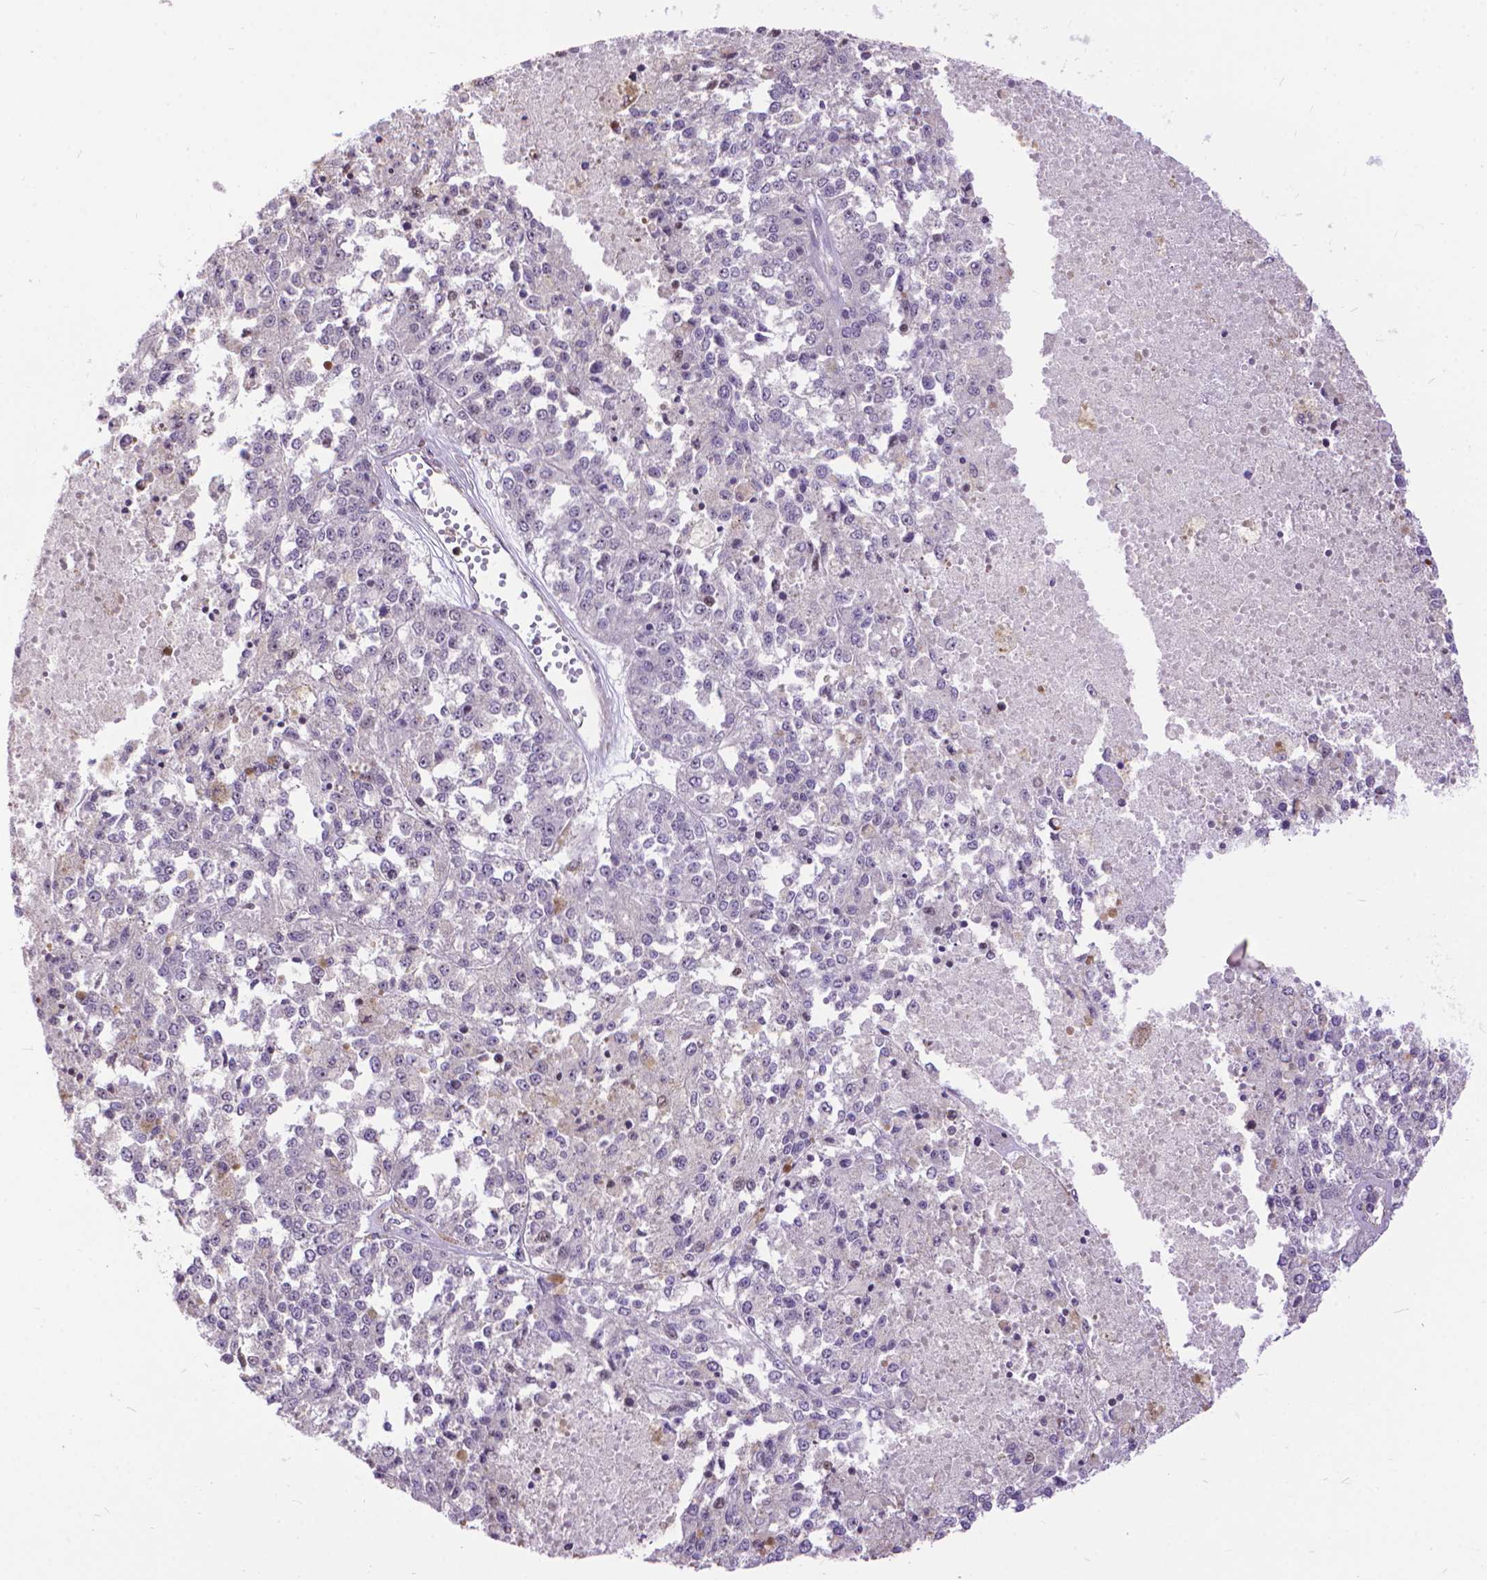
{"staining": {"intensity": "negative", "quantity": "none", "location": "none"}, "tissue": "melanoma", "cell_type": "Tumor cells", "image_type": "cancer", "snomed": [{"axis": "morphology", "description": "Malignant melanoma, Metastatic site"}, {"axis": "topography", "description": "Lymph node"}], "caption": "A photomicrograph of human malignant melanoma (metastatic site) is negative for staining in tumor cells.", "gene": "TMEM135", "patient": {"sex": "female", "age": 64}}